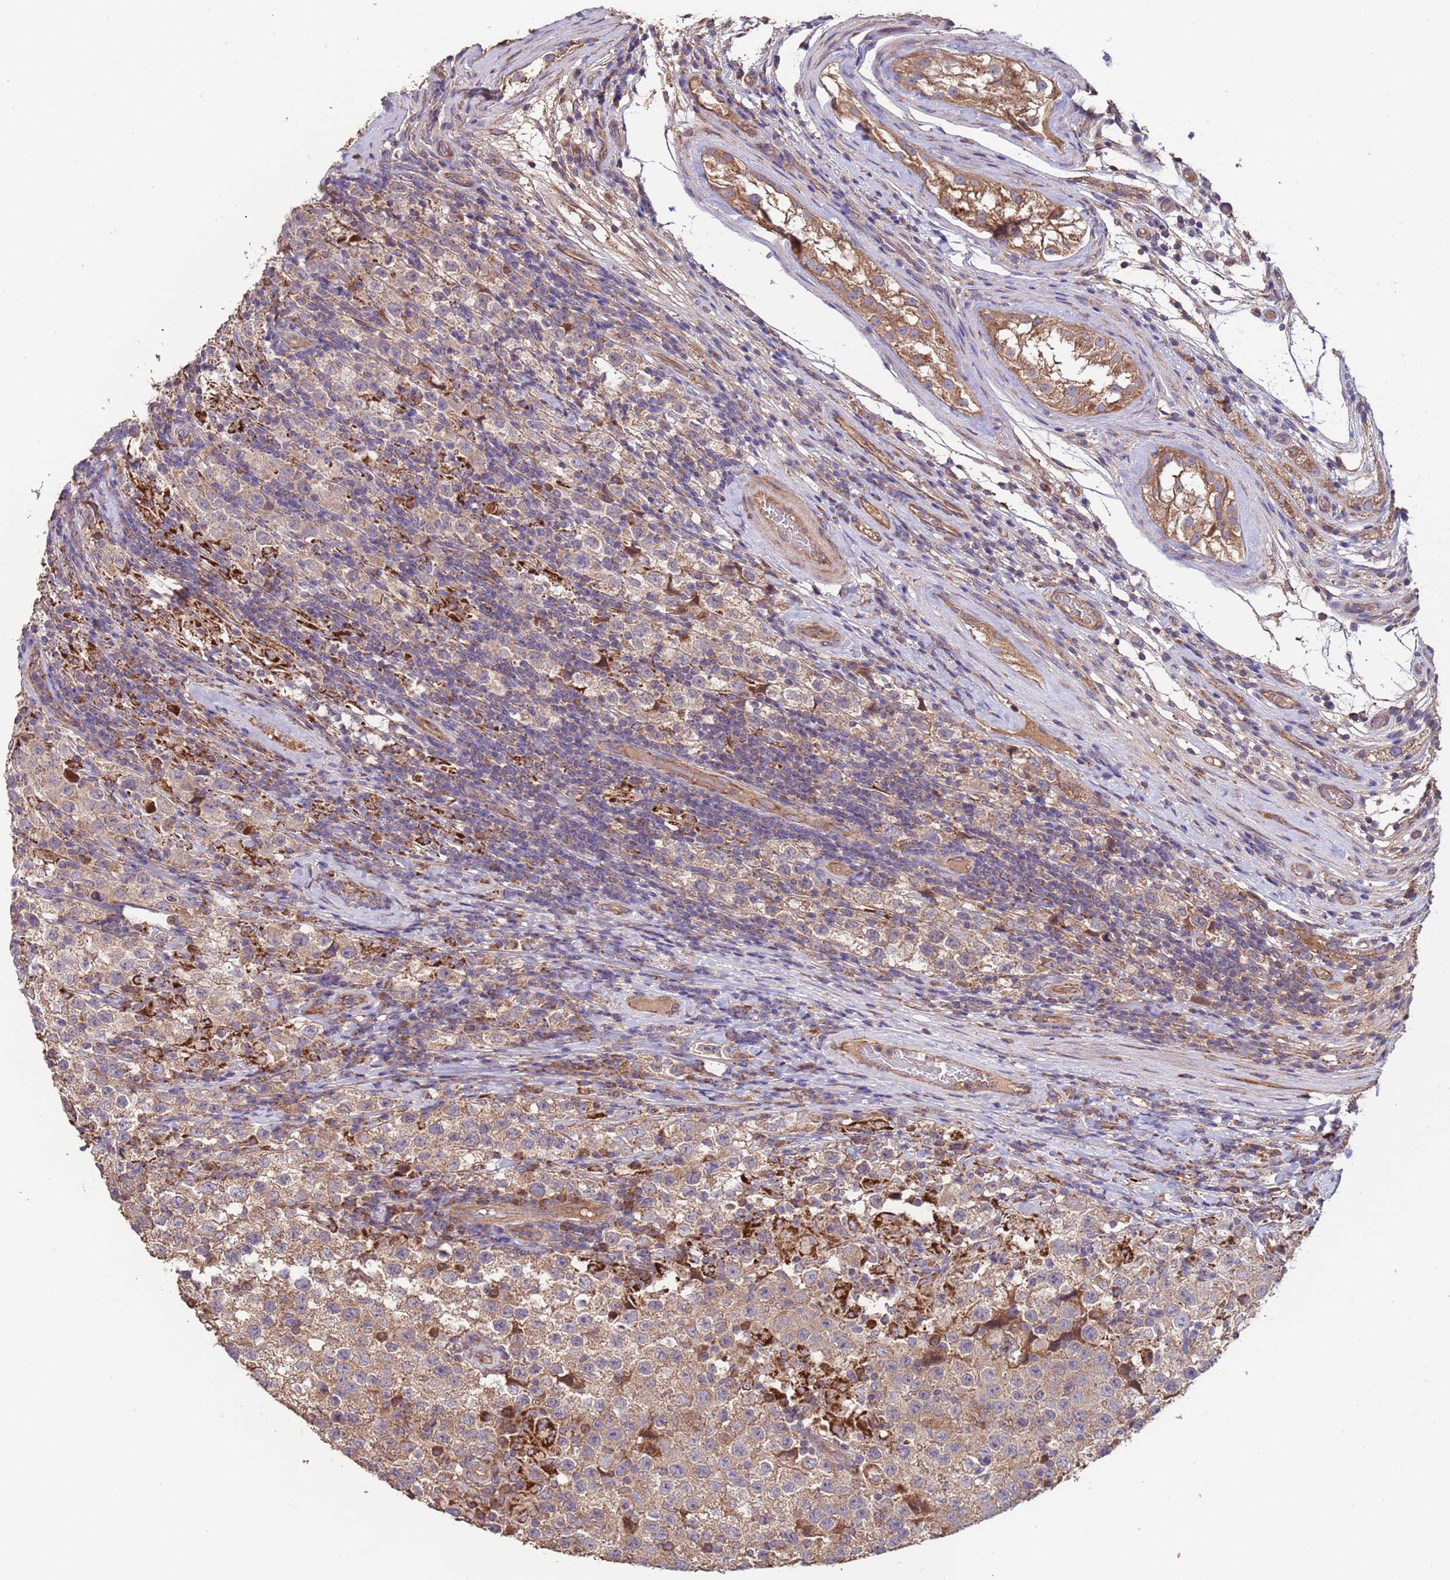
{"staining": {"intensity": "moderate", "quantity": ">75%", "location": "cytoplasmic/membranous"}, "tissue": "testis cancer", "cell_type": "Tumor cells", "image_type": "cancer", "snomed": [{"axis": "morphology", "description": "Seminoma, NOS"}, {"axis": "morphology", "description": "Carcinoma, Embryonal, NOS"}, {"axis": "topography", "description": "Testis"}], "caption": "DAB (3,3'-diaminobenzidine) immunohistochemical staining of testis seminoma exhibits moderate cytoplasmic/membranous protein expression in approximately >75% of tumor cells.", "gene": "EEF1AKMT1", "patient": {"sex": "male", "age": 41}}